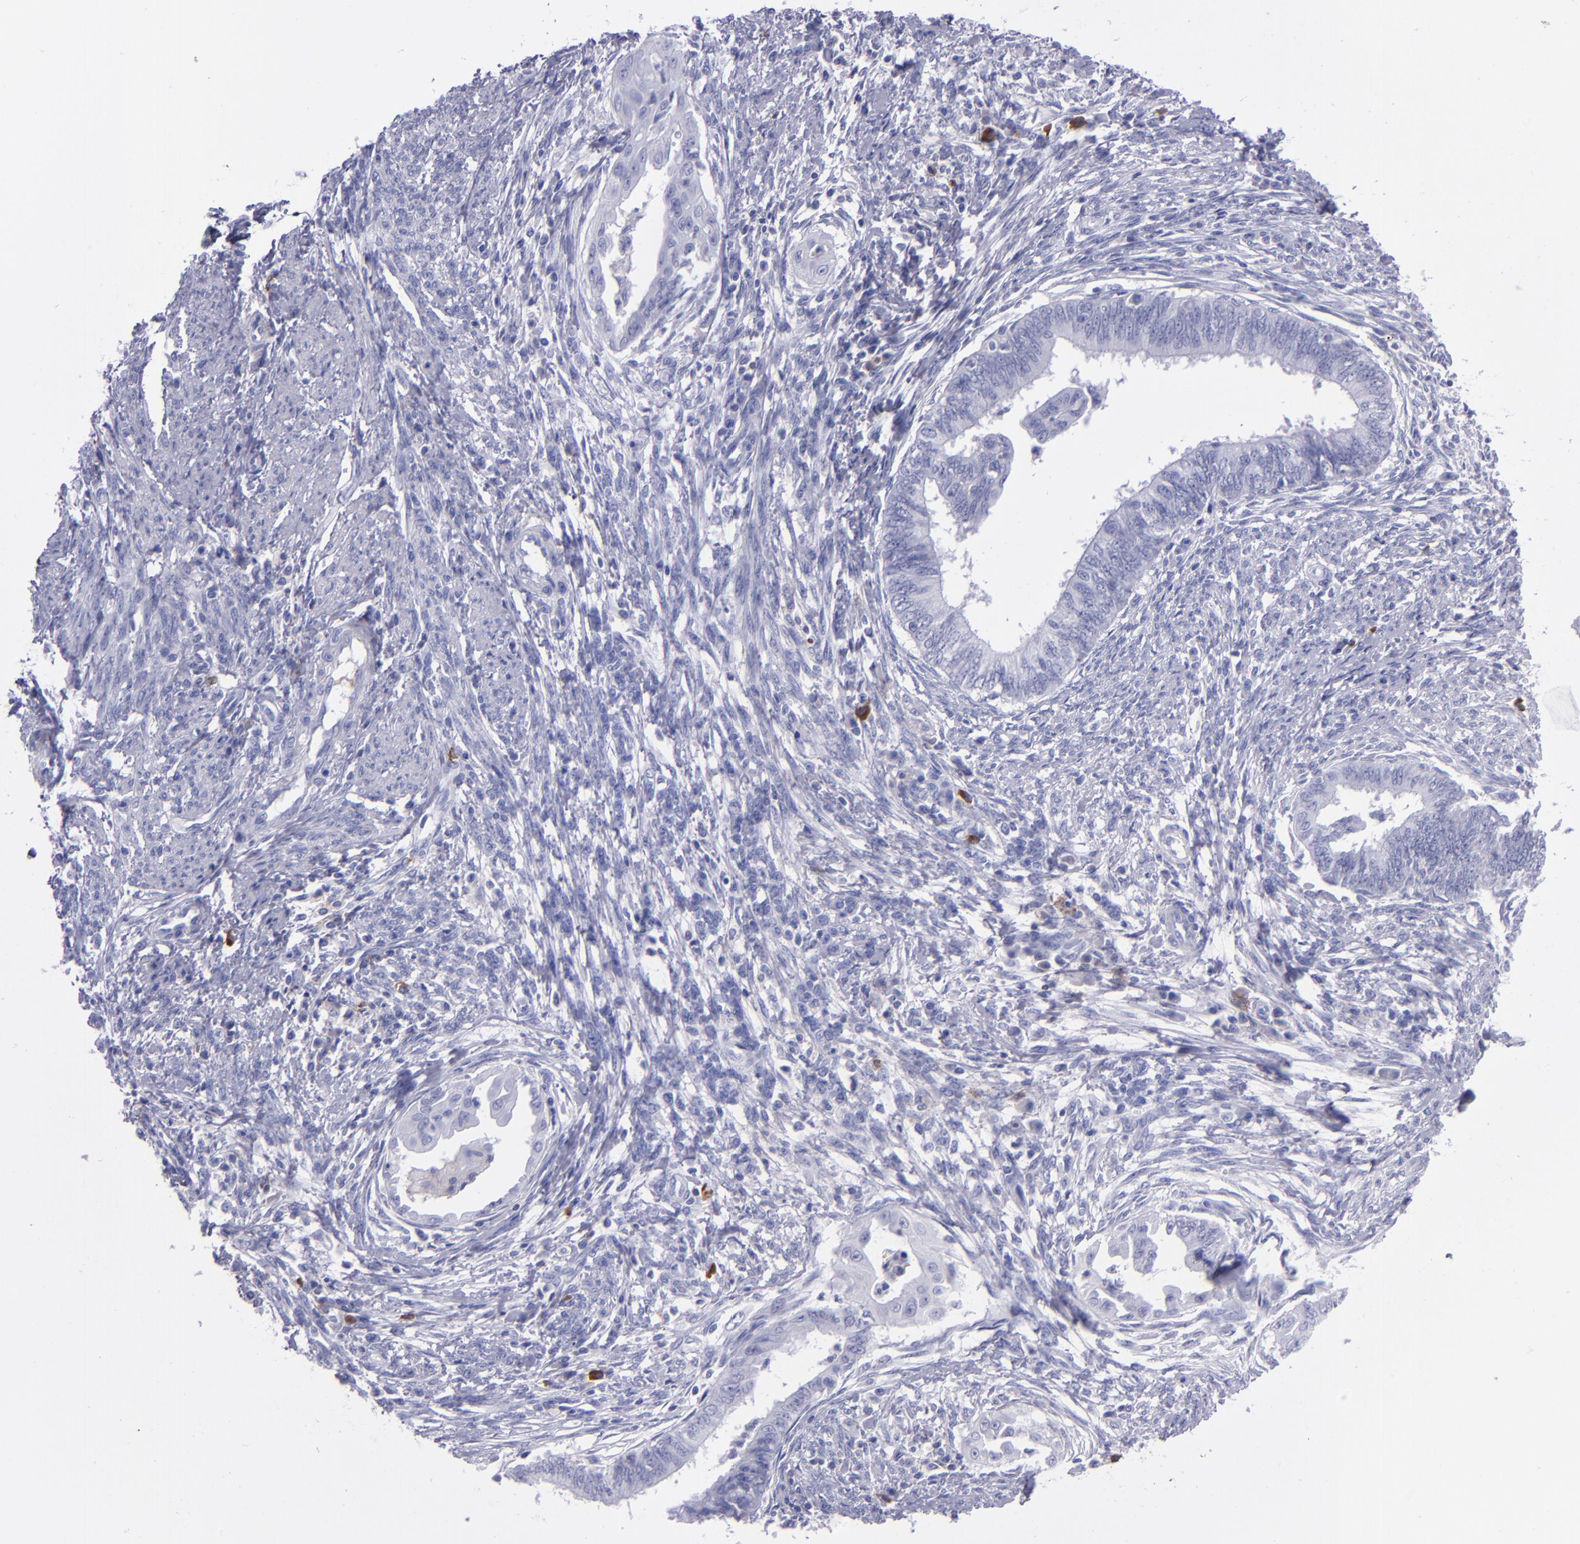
{"staining": {"intensity": "negative", "quantity": "none", "location": "none"}, "tissue": "endometrial cancer", "cell_type": "Tumor cells", "image_type": "cancer", "snomed": [{"axis": "morphology", "description": "Adenocarcinoma, NOS"}, {"axis": "topography", "description": "Endometrium"}], "caption": "IHC of adenocarcinoma (endometrial) shows no positivity in tumor cells. (DAB (3,3'-diaminobenzidine) immunohistochemistry visualized using brightfield microscopy, high magnification).", "gene": "CD37", "patient": {"sex": "female", "age": 66}}